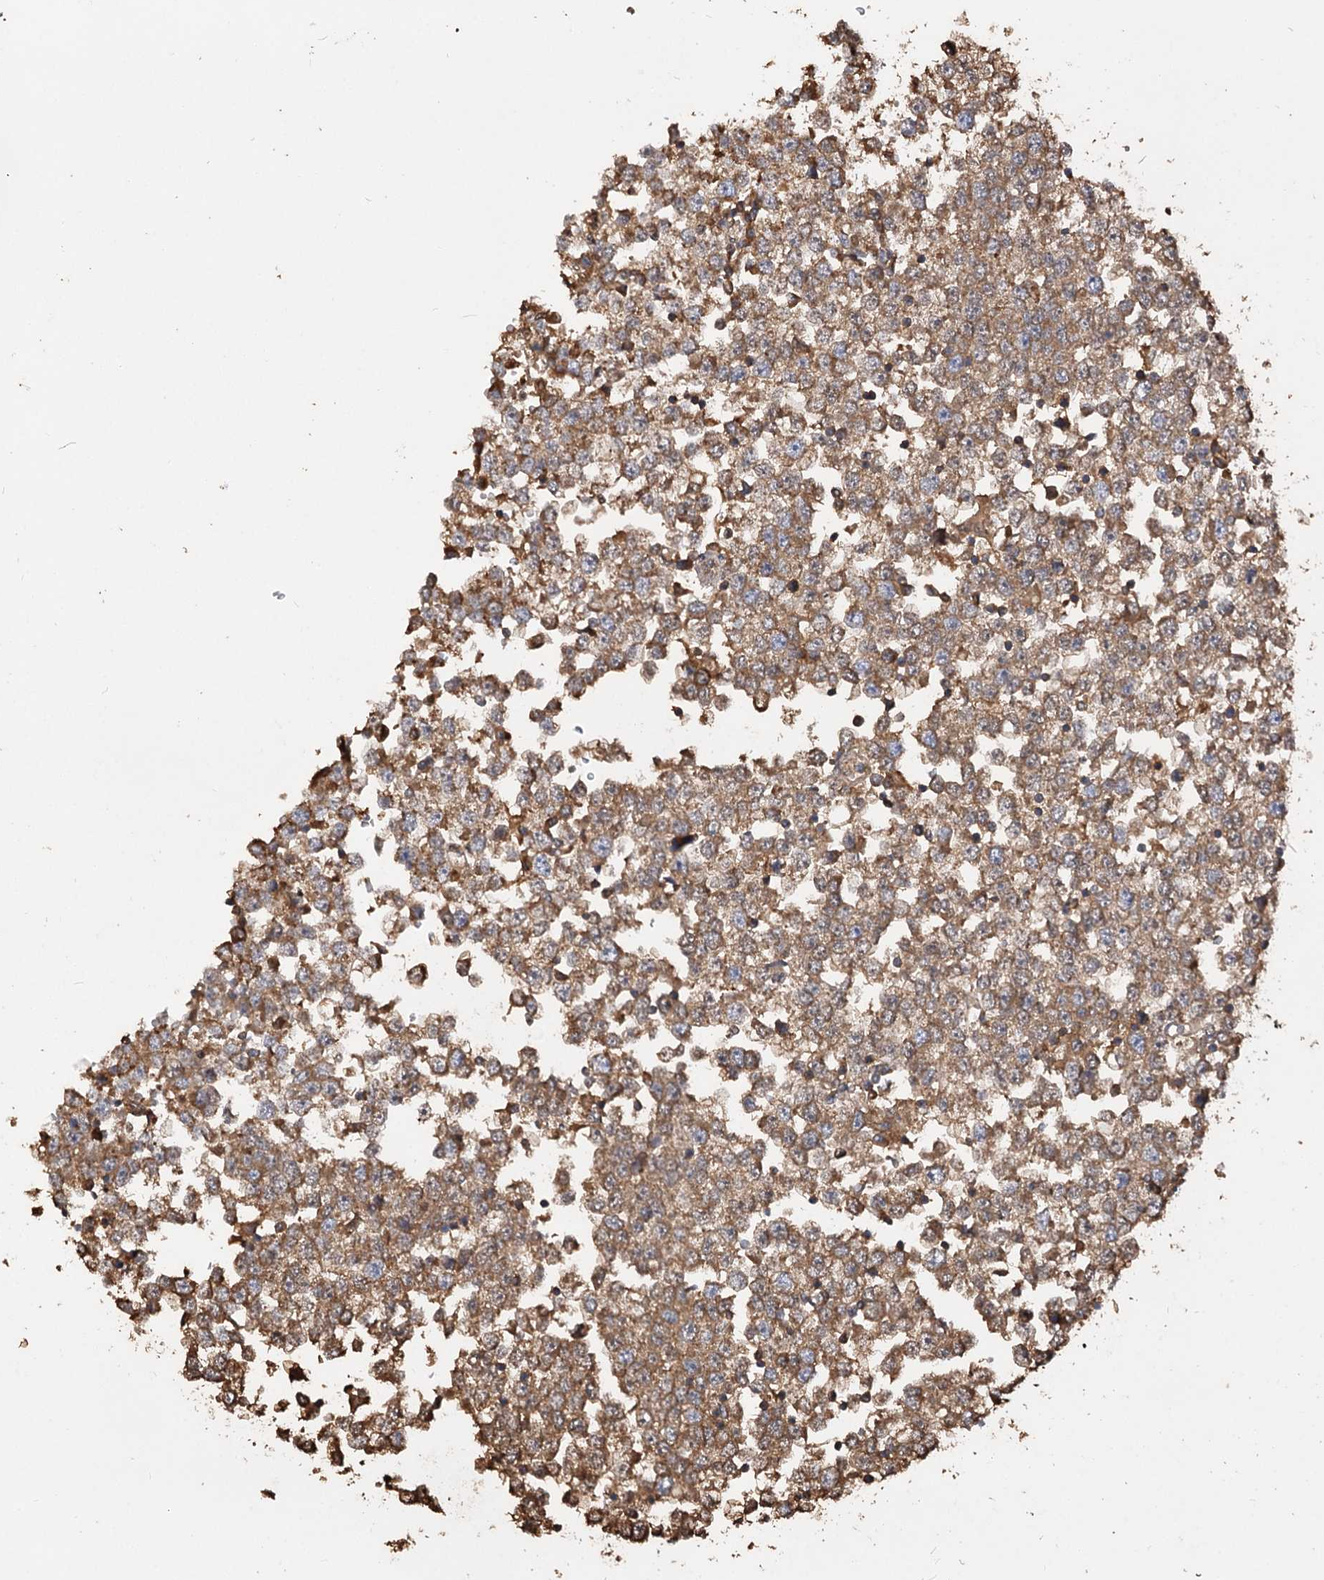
{"staining": {"intensity": "moderate", "quantity": ">75%", "location": "cytoplasmic/membranous"}, "tissue": "testis cancer", "cell_type": "Tumor cells", "image_type": "cancer", "snomed": [{"axis": "morphology", "description": "Seminoma, NOS"}, {"axis": "topography", "description": "Testis"}], "caption": "Testis cancer (seminoma) stained for a protein (brown) demonstrates moderate cytoplasmic/membranous positive expression in about >75% of tumor cells.", "gene": "ARL13A", "patient": {"sex": "male", "age": 65}}